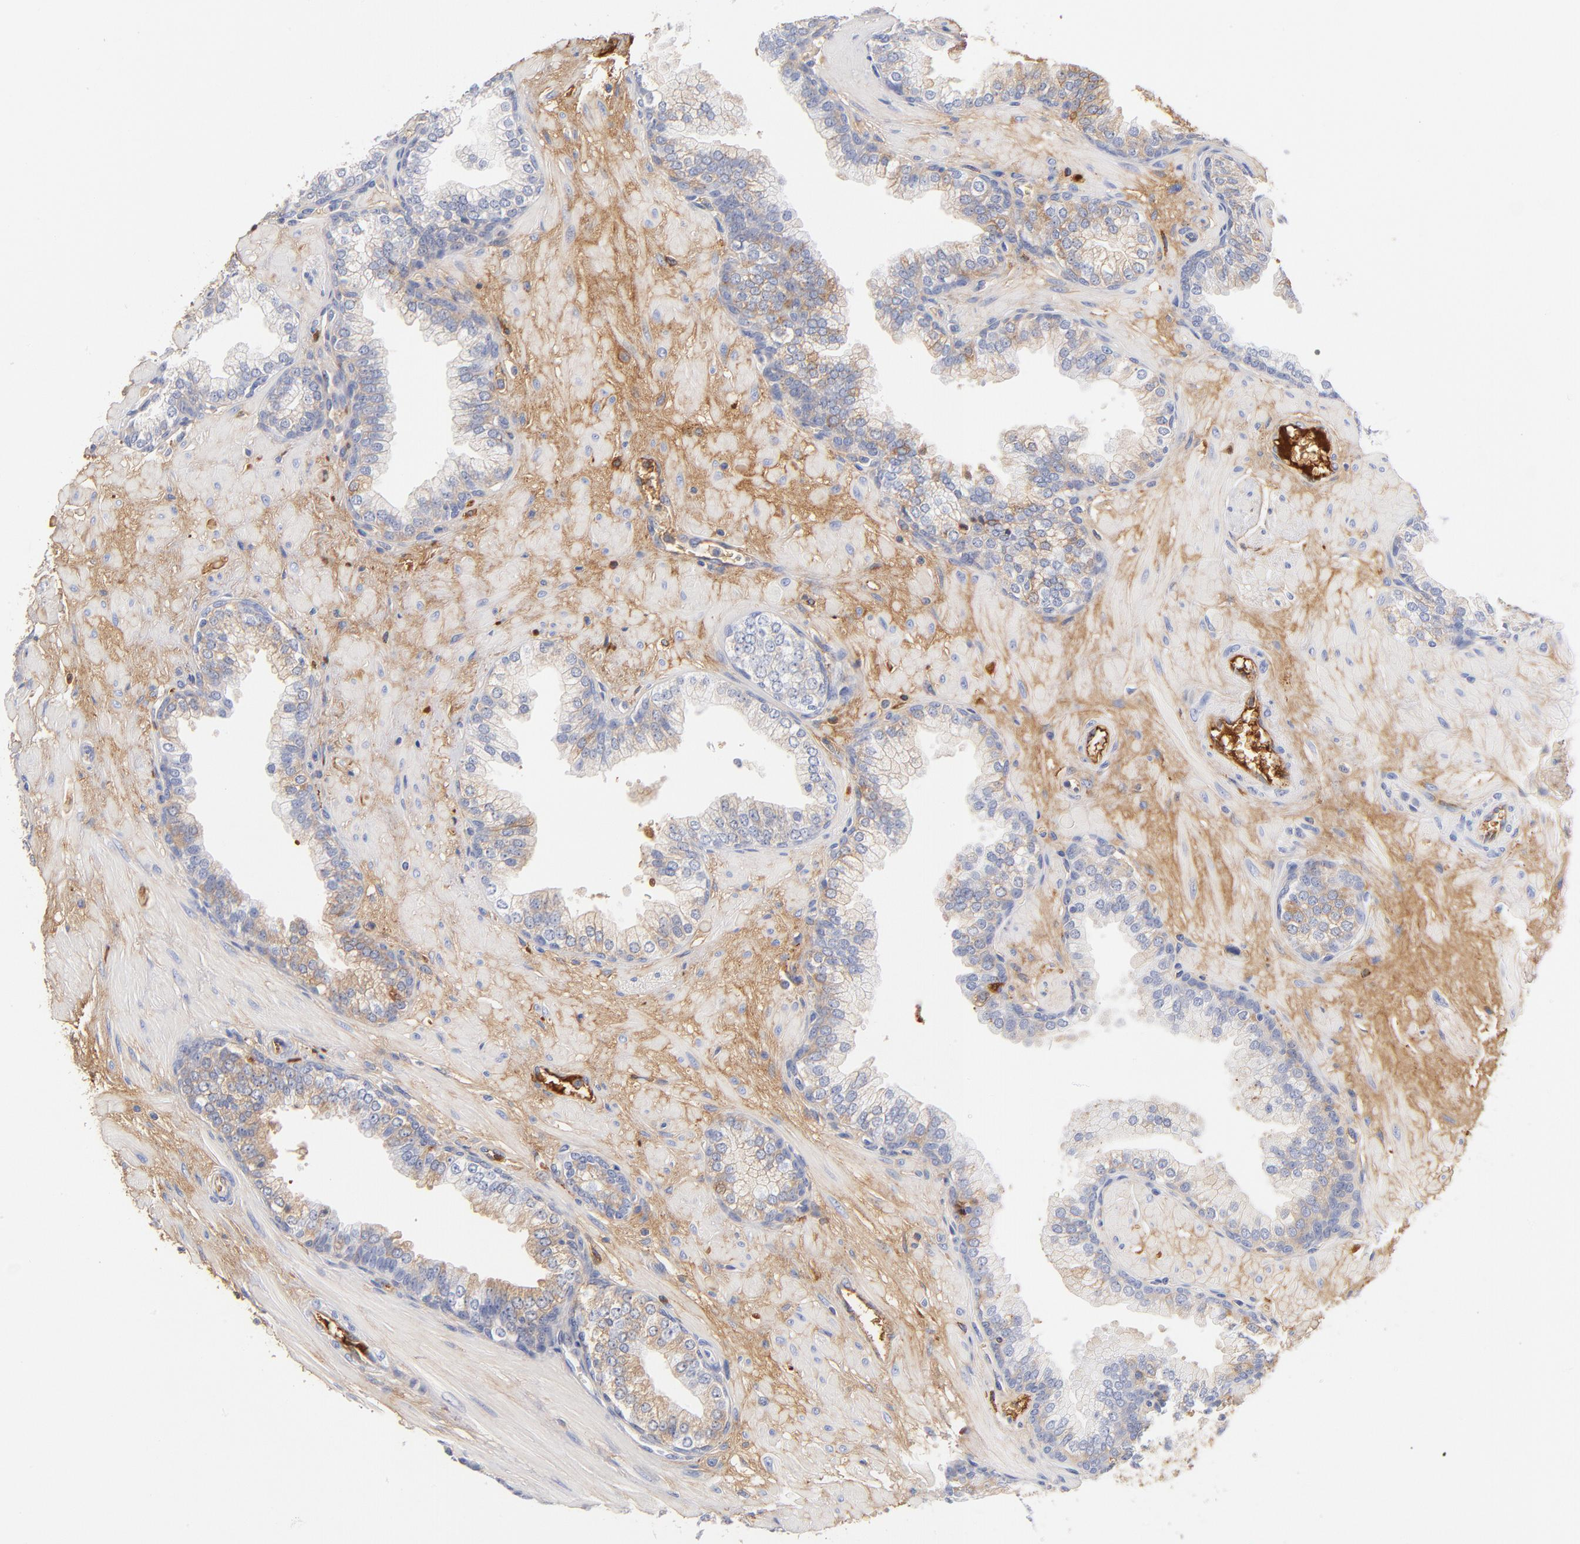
{"staining": {"intensity": "moderate", "quantity": "<25%", "location": "cytoplasmic/membranous"}, "tissue": "prostate", "cell_type": "Glandular cells", "image_type": "normal", "snomed": [{"axis": "morphology", "description": "Normal tissue, NOS"}, {"axis": "topography", "description": "Prostate"}], "caption": "DAB immunohistochemical staining of unremarkable human prostate reveals moderate cytoplasmic/membranous protein expression in approximately <25% of glandular cells. (brown staining indicates protein expression, while blue staining denotes nuclei).", "gene": "C3", "patient": {"sex": "male", "age": 60}}